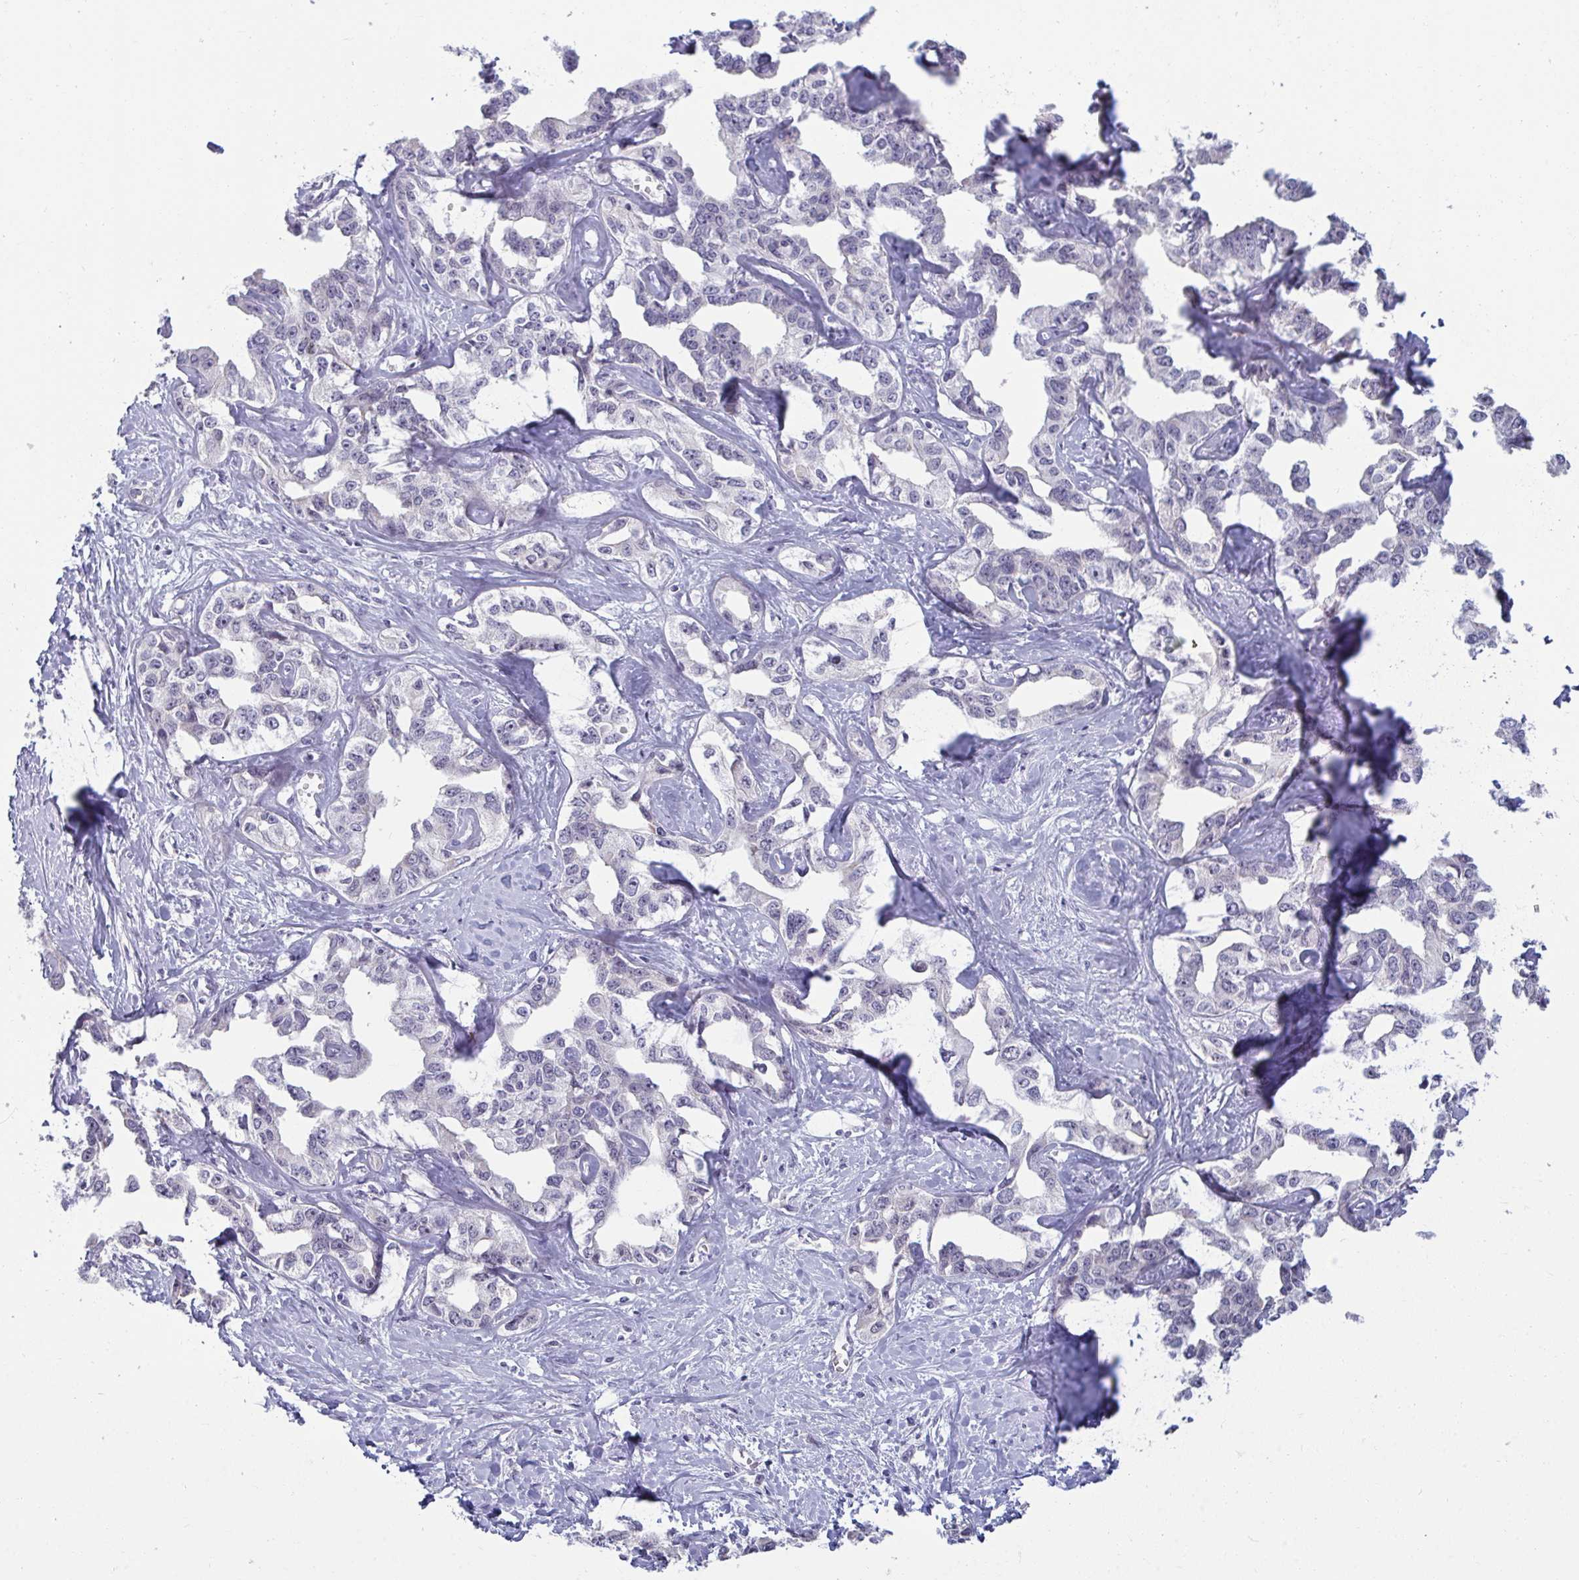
{"staining": {"intensity": "negative", "quantity": "none", "location": "none"}, "tissue": "liver cancer", "cell_type": "Tumor cells", "image_type": "cancer", "snomed": [{"axis": "morphology", "description": "Cholangiocarcinoma"}, {"axis": "topography", "description": "Liver"}], "caption": "DAB (3,3'-diaminobenzidine) immunohistochemical staining of liver cancer demonstrates no significant staining in tumor cells.", "gene": "RNASEH1", "patient": {"sex": "male", "age": 59}}